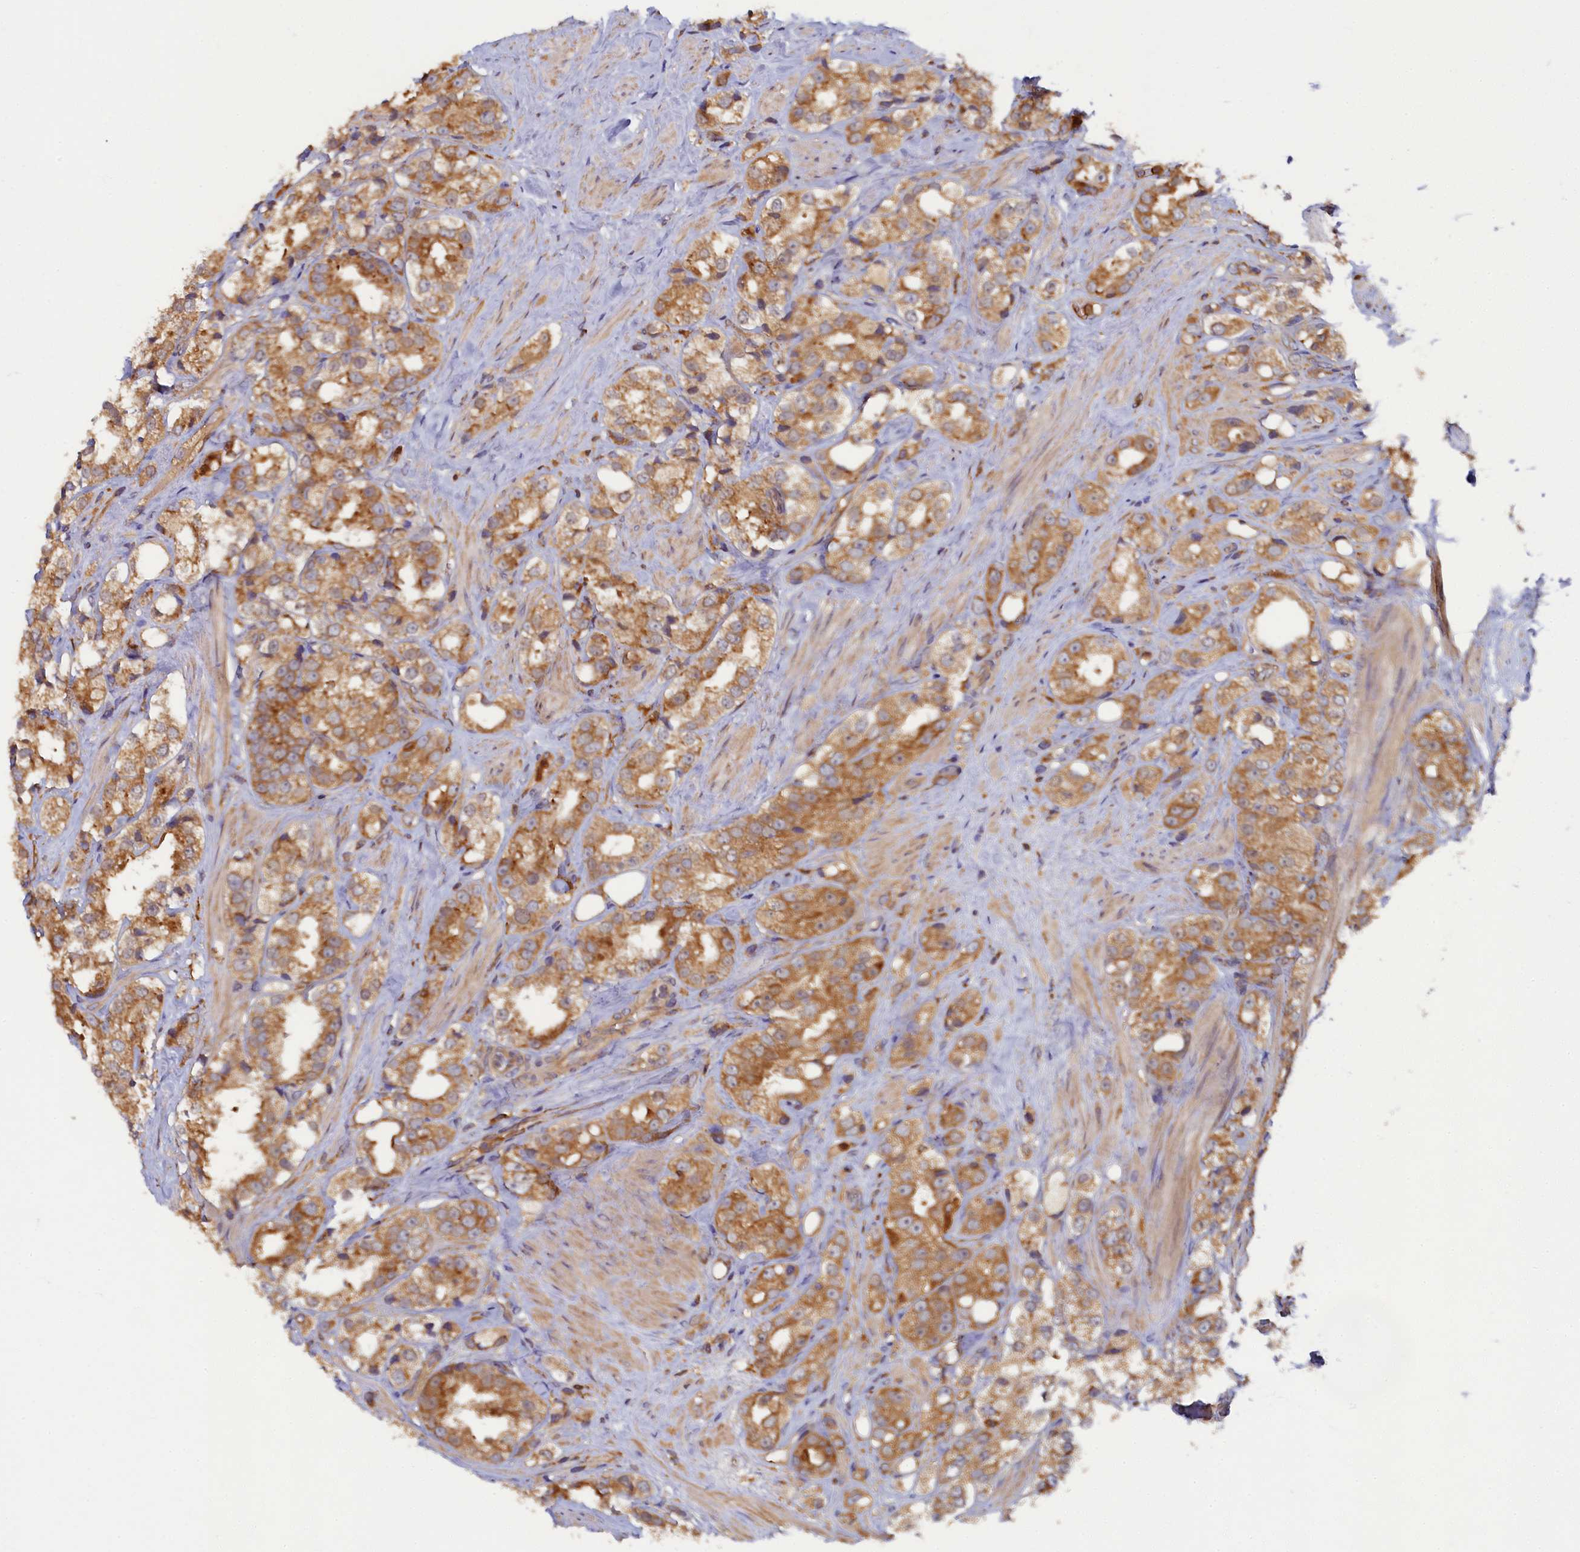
{"staining": {"intensity": "moderate", "quantity": ">75%", "location": "cytoplasmic/membranous"}, "tissue": "prostate cancer", "cell_type": "Tumor cells", "image_type": "cancer", "snomed": [{"axis": "morphology", "description": "Adenocarcinoma, NOS"}, {"axis": "topography", "description": "Prostate"}], "caption": "Prostate cancer (adenocarcinoma) stained for a protein displays moderate cytoplasmic/membranous positivity in tumor cells.", "gene": "TIMM8B", "patient": {"sex": "male", "age": 79}}